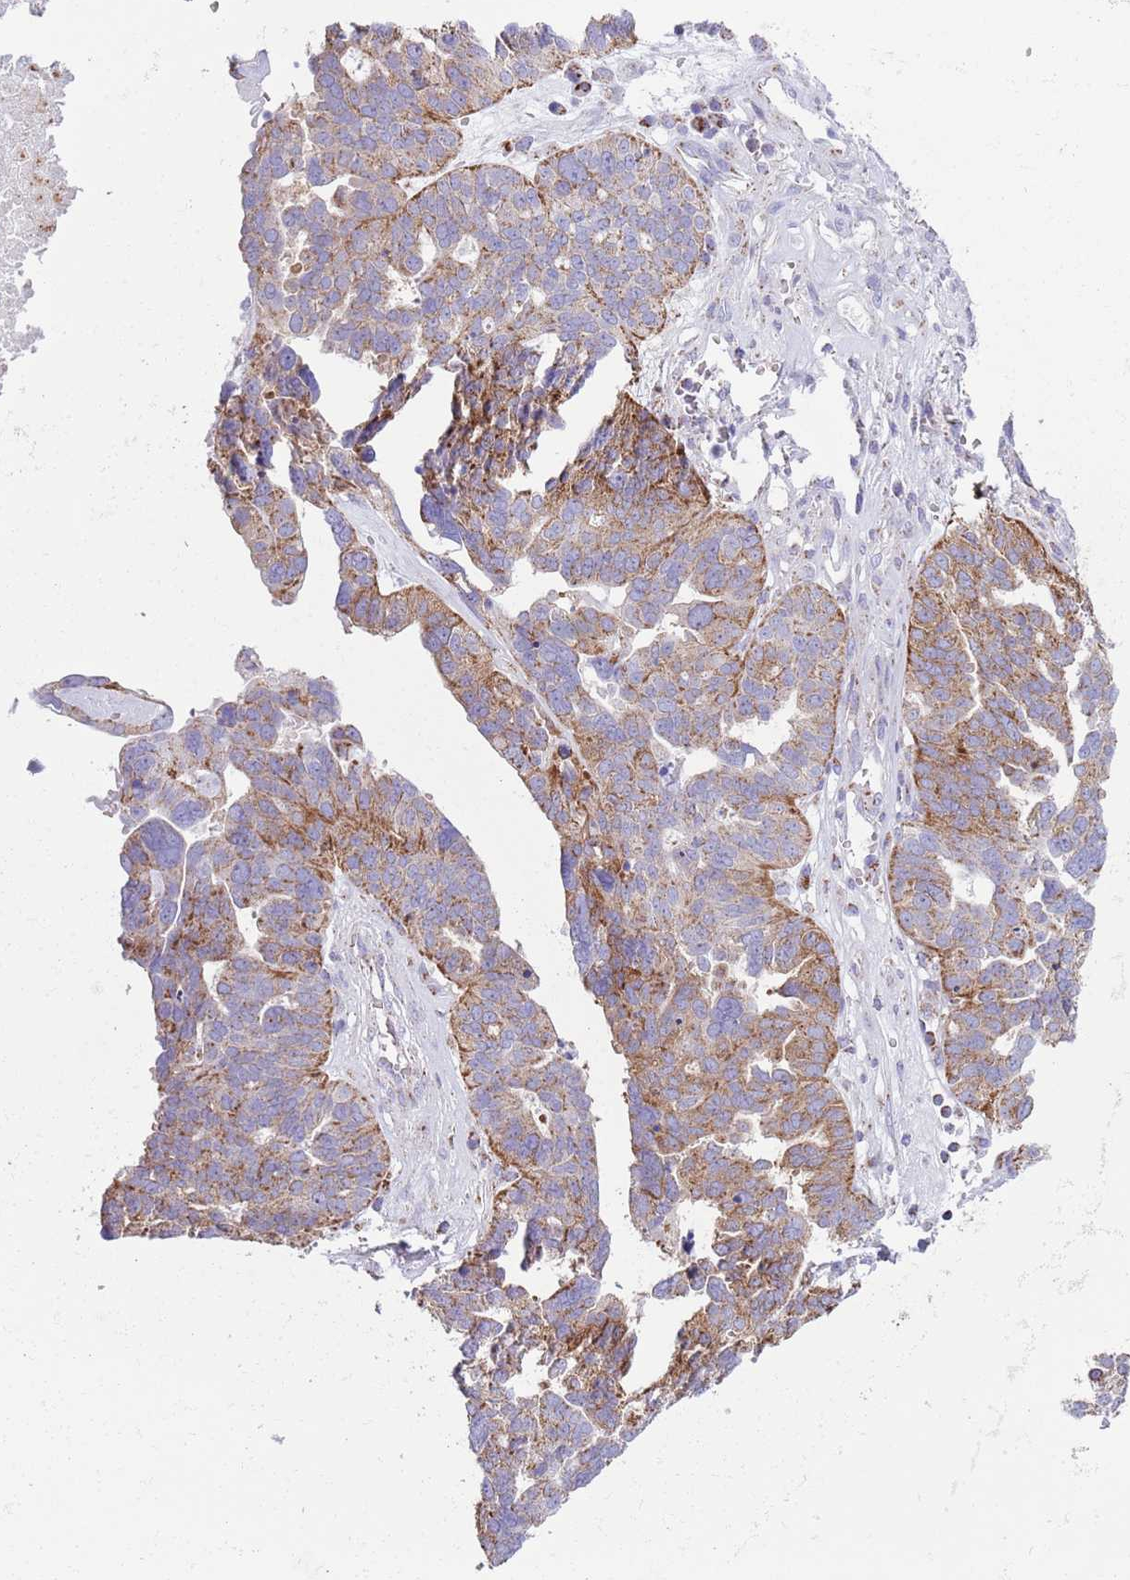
{"staining": {"intensity": "moderate", "quantity": "25%-75%", "location": "cytoplasmic/membranous"}, "tissue": "ovarian cancer", "cell_type": "Tumor cells", "image_type": "cancer", "snomed": [{"axis": "morphology", "description": "Cystadenocarcinoma, serous, NOS"}, {"axis": "topography", "description": "Ovary"}], "caption": "A high-resolution micrograph shows IHC staining of ovarian cancer (serous cystadenocarcinoma), which reveals moderate cytoplasmic/membranous staining in approximately 25%-75% of tumor cells.", "gene": "ATP6V1B1", "patient": {"sex": "female", "age": 59}}